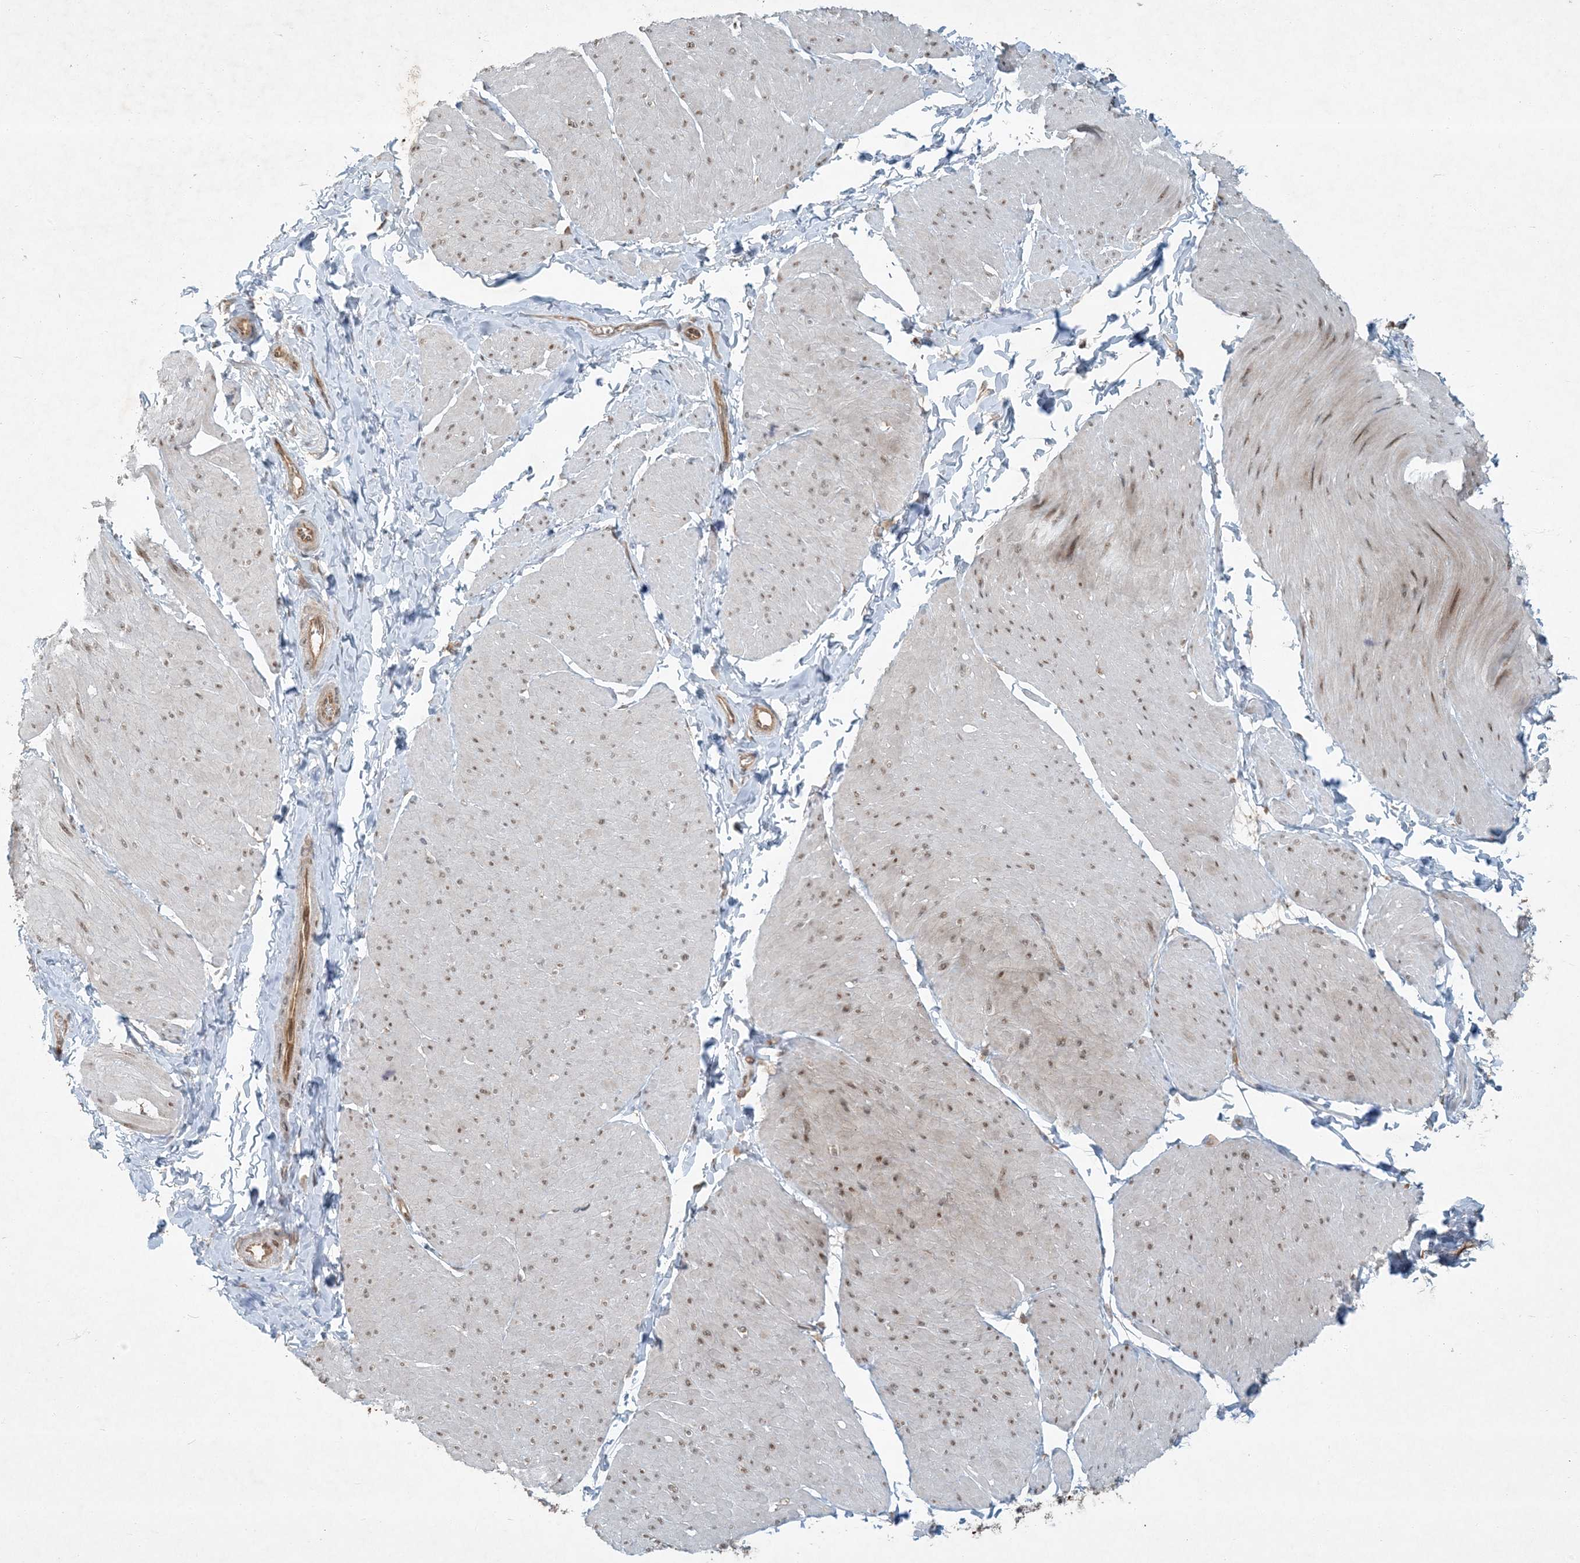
{"staining": {"intensity": "weak", "quantity": "25%-75%", "location": "nuclear"}, "tissue": "smooth muscle", "cell_type": "Smooth muscle cells", "image_type": "normal", "snomed": [{"axis": "morphology", "description": "Urothelial carcinoma, High grade"}, {"axis": "topography", "description": "Urinary bladder"}], "caption": "Weak nuclear positivity is seen in approximately 25%-75% of smooth muscle cells in normal smooth muscle. Using DAB (3,3'-diaminobenzidine) (brown) and hematoxylin (blue) stains, captured at high magnification using brightfield microscopy.", "gene": "COMMD8", "patient": {"sex": "male", "age": 46}}